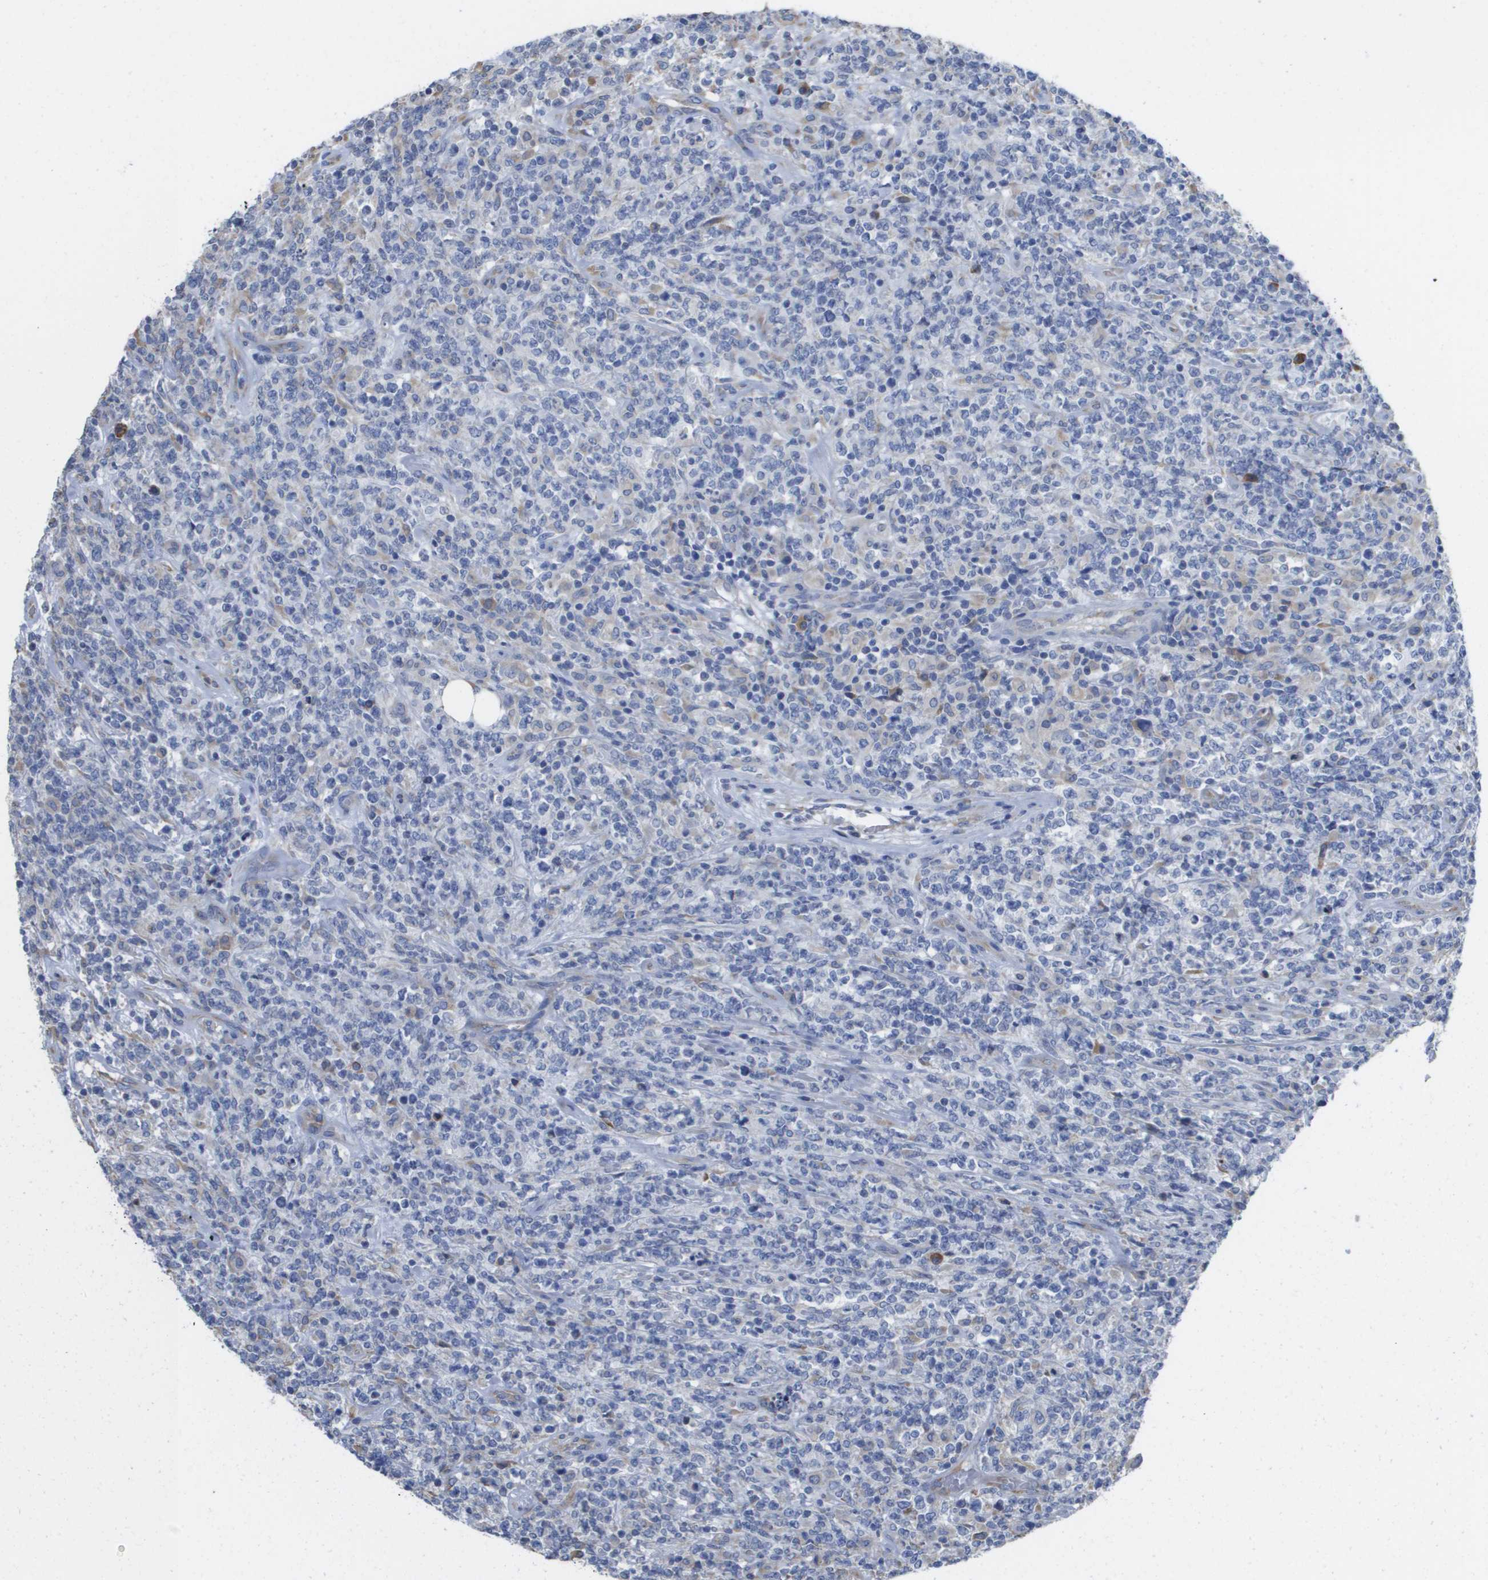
{"staining": {"intensity": "negative", "quantity": "none", "location": "none"}, "tissue": "lymphoma", "cell_type": "Tumor cells", "image_type": "cancer", "snomed": [{"axis": "morphology", "description": "Malignant lymphoma, non-Hodgkin's type, High grade"}, {"axis": "topography", "description": "Soft tissue"}], "caption": "Tumor cells show no significant staining in malignant lymphoma, non-Hodgkin's type (high-grade).", "gene": "SDR42E1", "patient": {"sex": "male", "age": 18}}